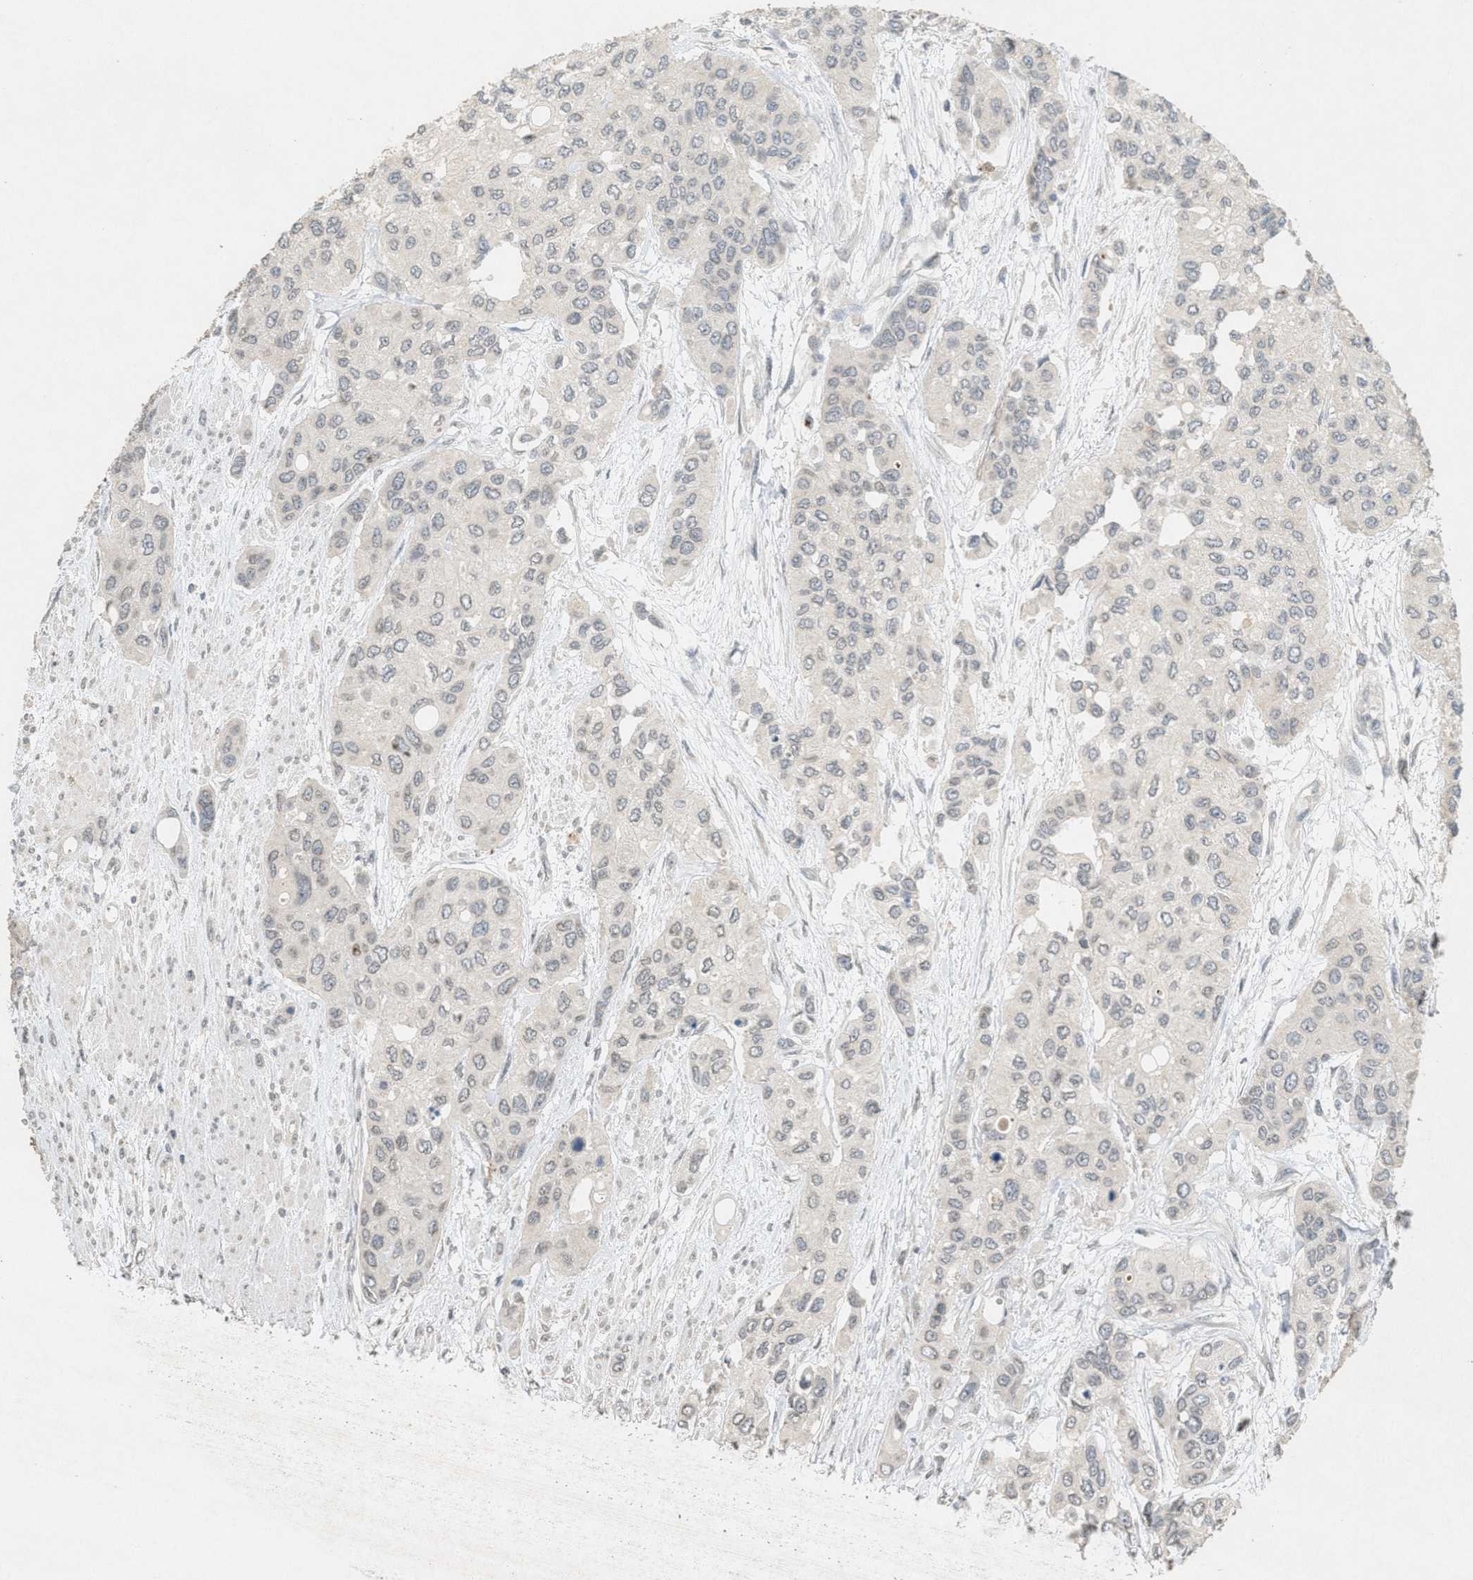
{"staining": {"intensity": "negative", "quantity": "none", "location": "none"}, "tissue": "urothelial cancer", "cell_type": "Tumor cells", "image_type": "cancer", "snomed": [{"axis": "morphology", "description": "Urothelial carcinoma, High grade"}, {"axis": "topography", "description": "Urinary bladder"}], "caption": "Image shows no significant protein positivity in tumor cells of urothelial cancer. The staining is performed using DAB brown chromogen with nuclei counter-stained in using hematoxylin.", "gene": "ABHD6", "patient": {"sex": "female", "age": 56}}